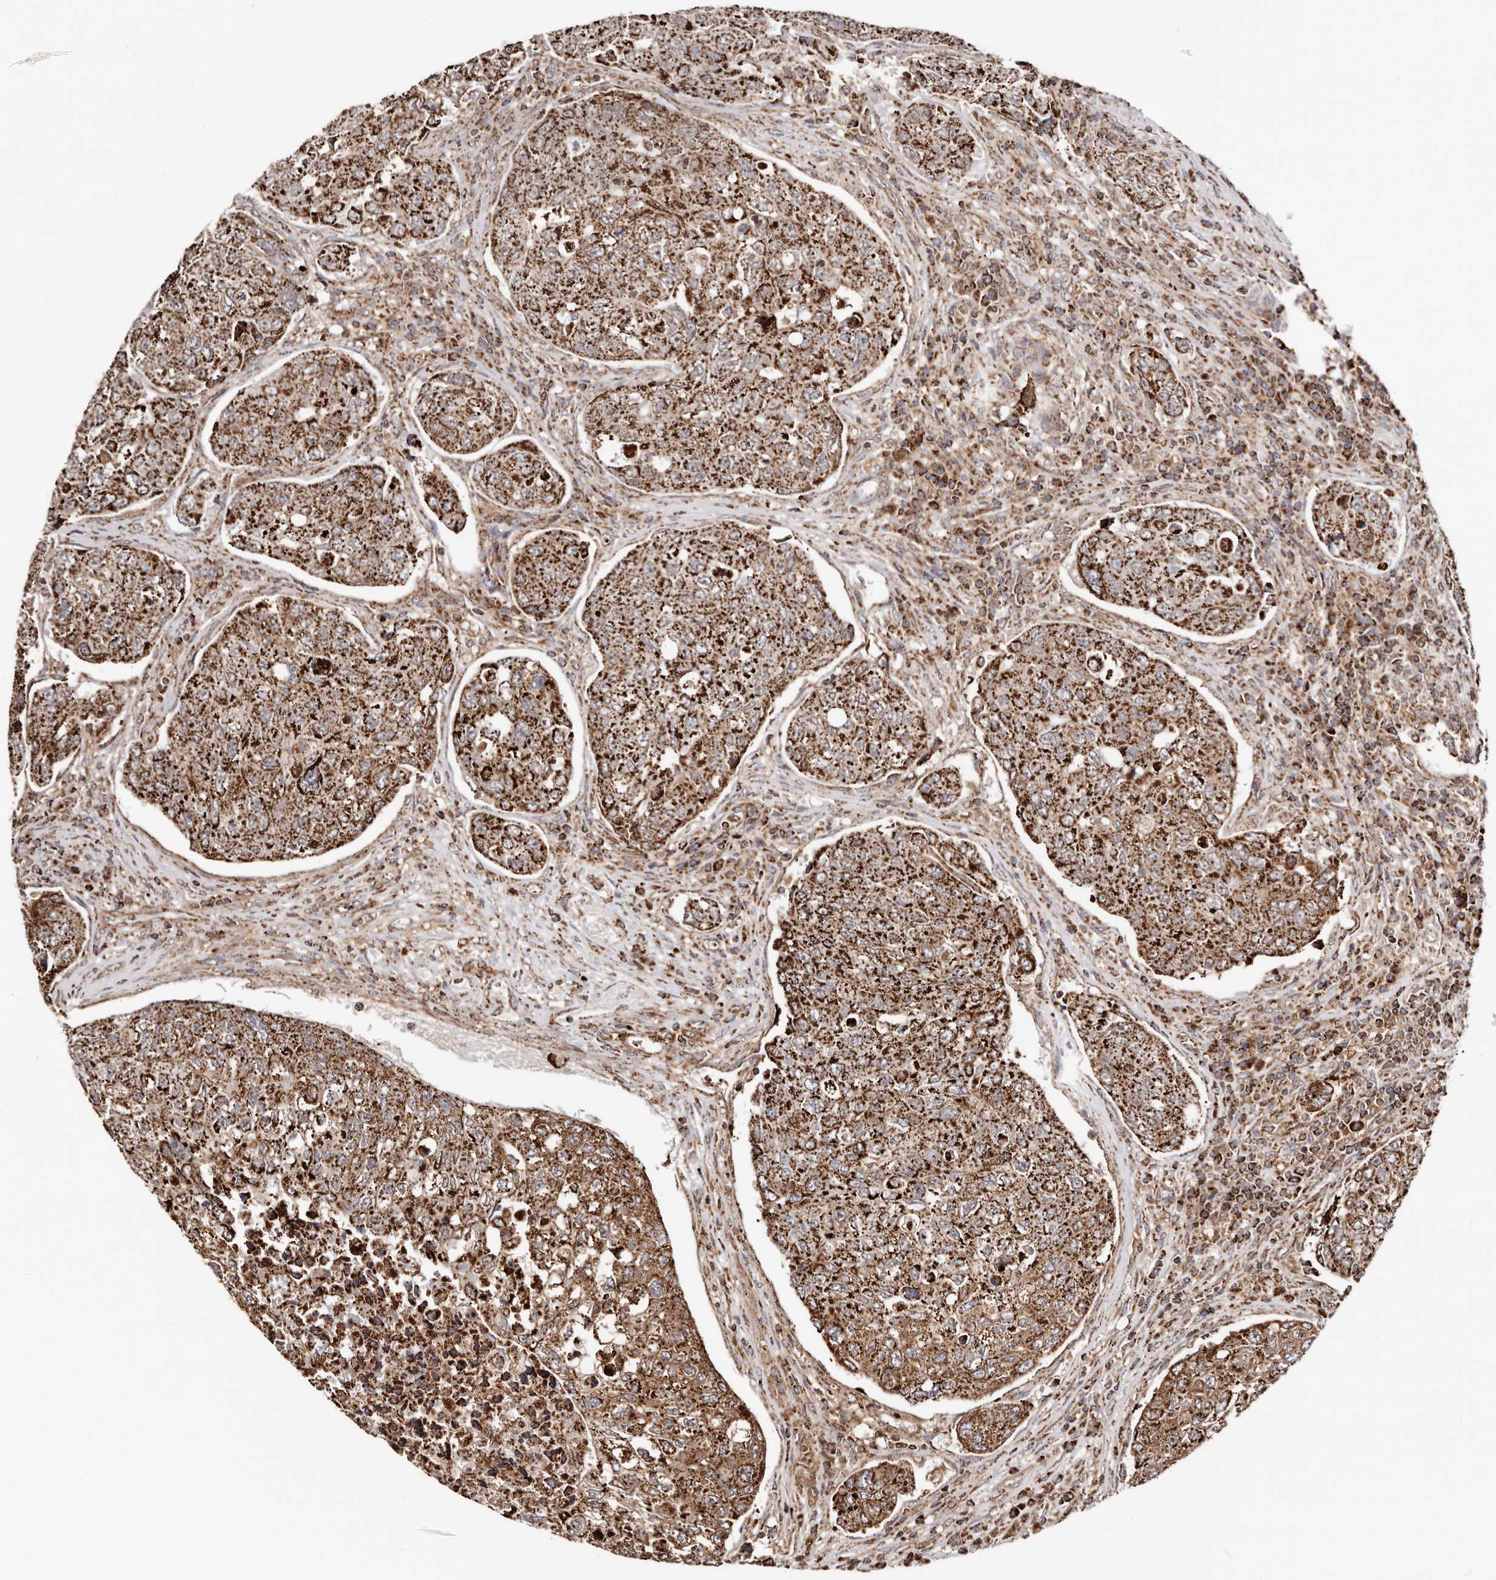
{"staining": {"intensity": "strong", "quantity": ">75%", "location": "cytoplasmic/membranous"}, "tissue": "urothelial cancer", "cell_type": "Tumor cells", "image_type": "cancer", "snomed": [{"axis": "morphology", "description": "Urothelial carcinoma, High grade"}, {"axis": "topography", "description": "Lymph node"}, {"axis": "topography", "description": "Urinary bladder"}], "caption": "This histopathology image shows immunohistochemistry (IHC) staining of human urothelial carcinoma (high-grade), with high strong cytoplasmic/membranous staining in about >75% of tumor cells.", "gene": "PRKACB", "patient": {"sex": "male", "age": 51}}